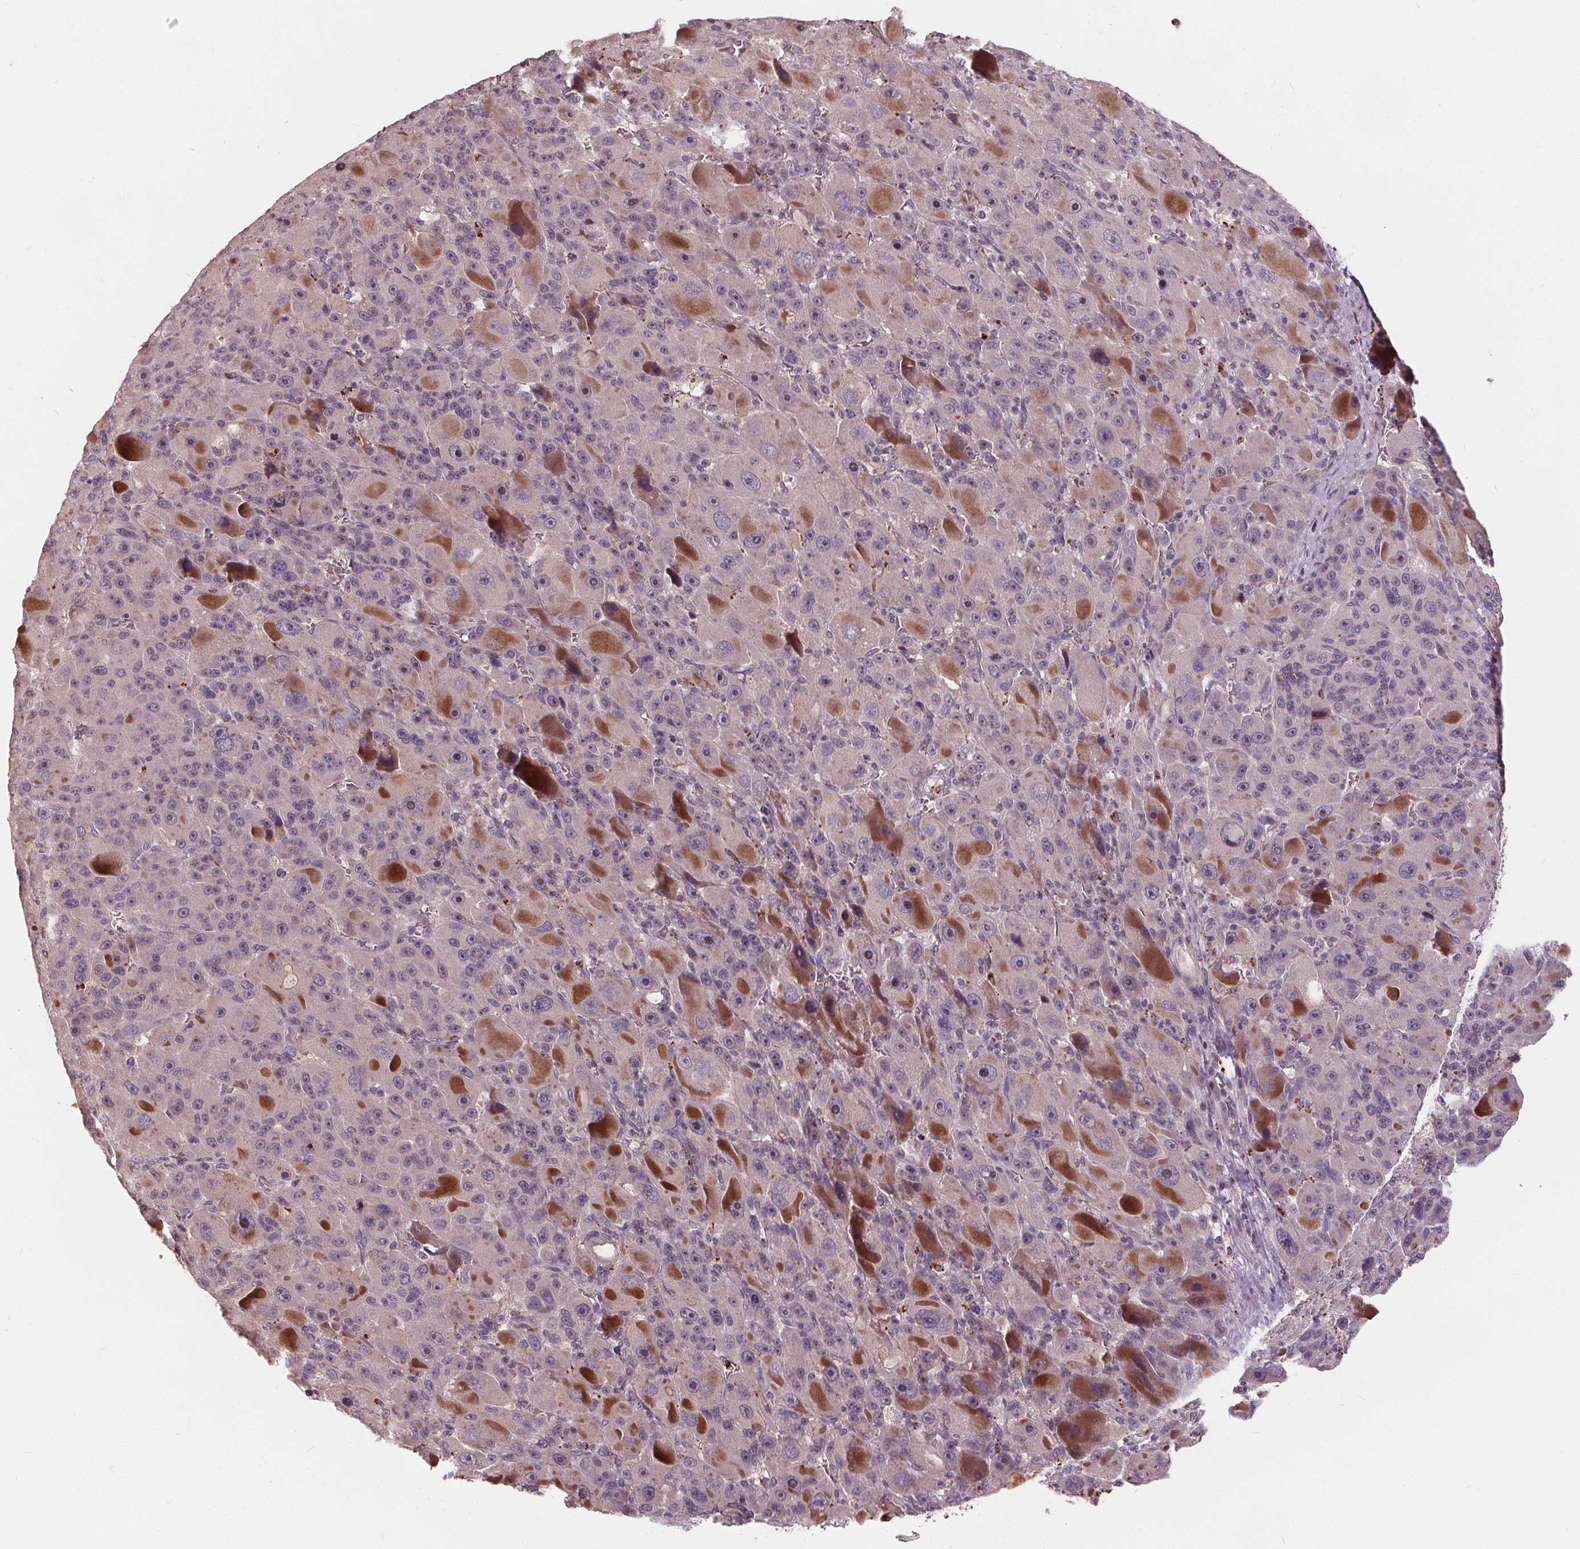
{"staining": {"intensity": "negative", "quantity": "none", "location": "none"}, "tissue": "liver cancer", "cell_type": "Tumor cells", "image_type": "cancer", "snomed": [{"axis": "morphology", "description": "Carcinoma, Hepatocellular, NOS"}, {"axis": "topography", "description": "Liver"}], "caption": "Tumor cells show no significant protein positivity in liver hepatocellular carcinoma. (Brightfield microscopy of DAB (3,3'-diaminobenzidine) immunohistochemistry at high magnification).", "gene": "IPO13", "patient": {"sex": "male", "age": 76}}